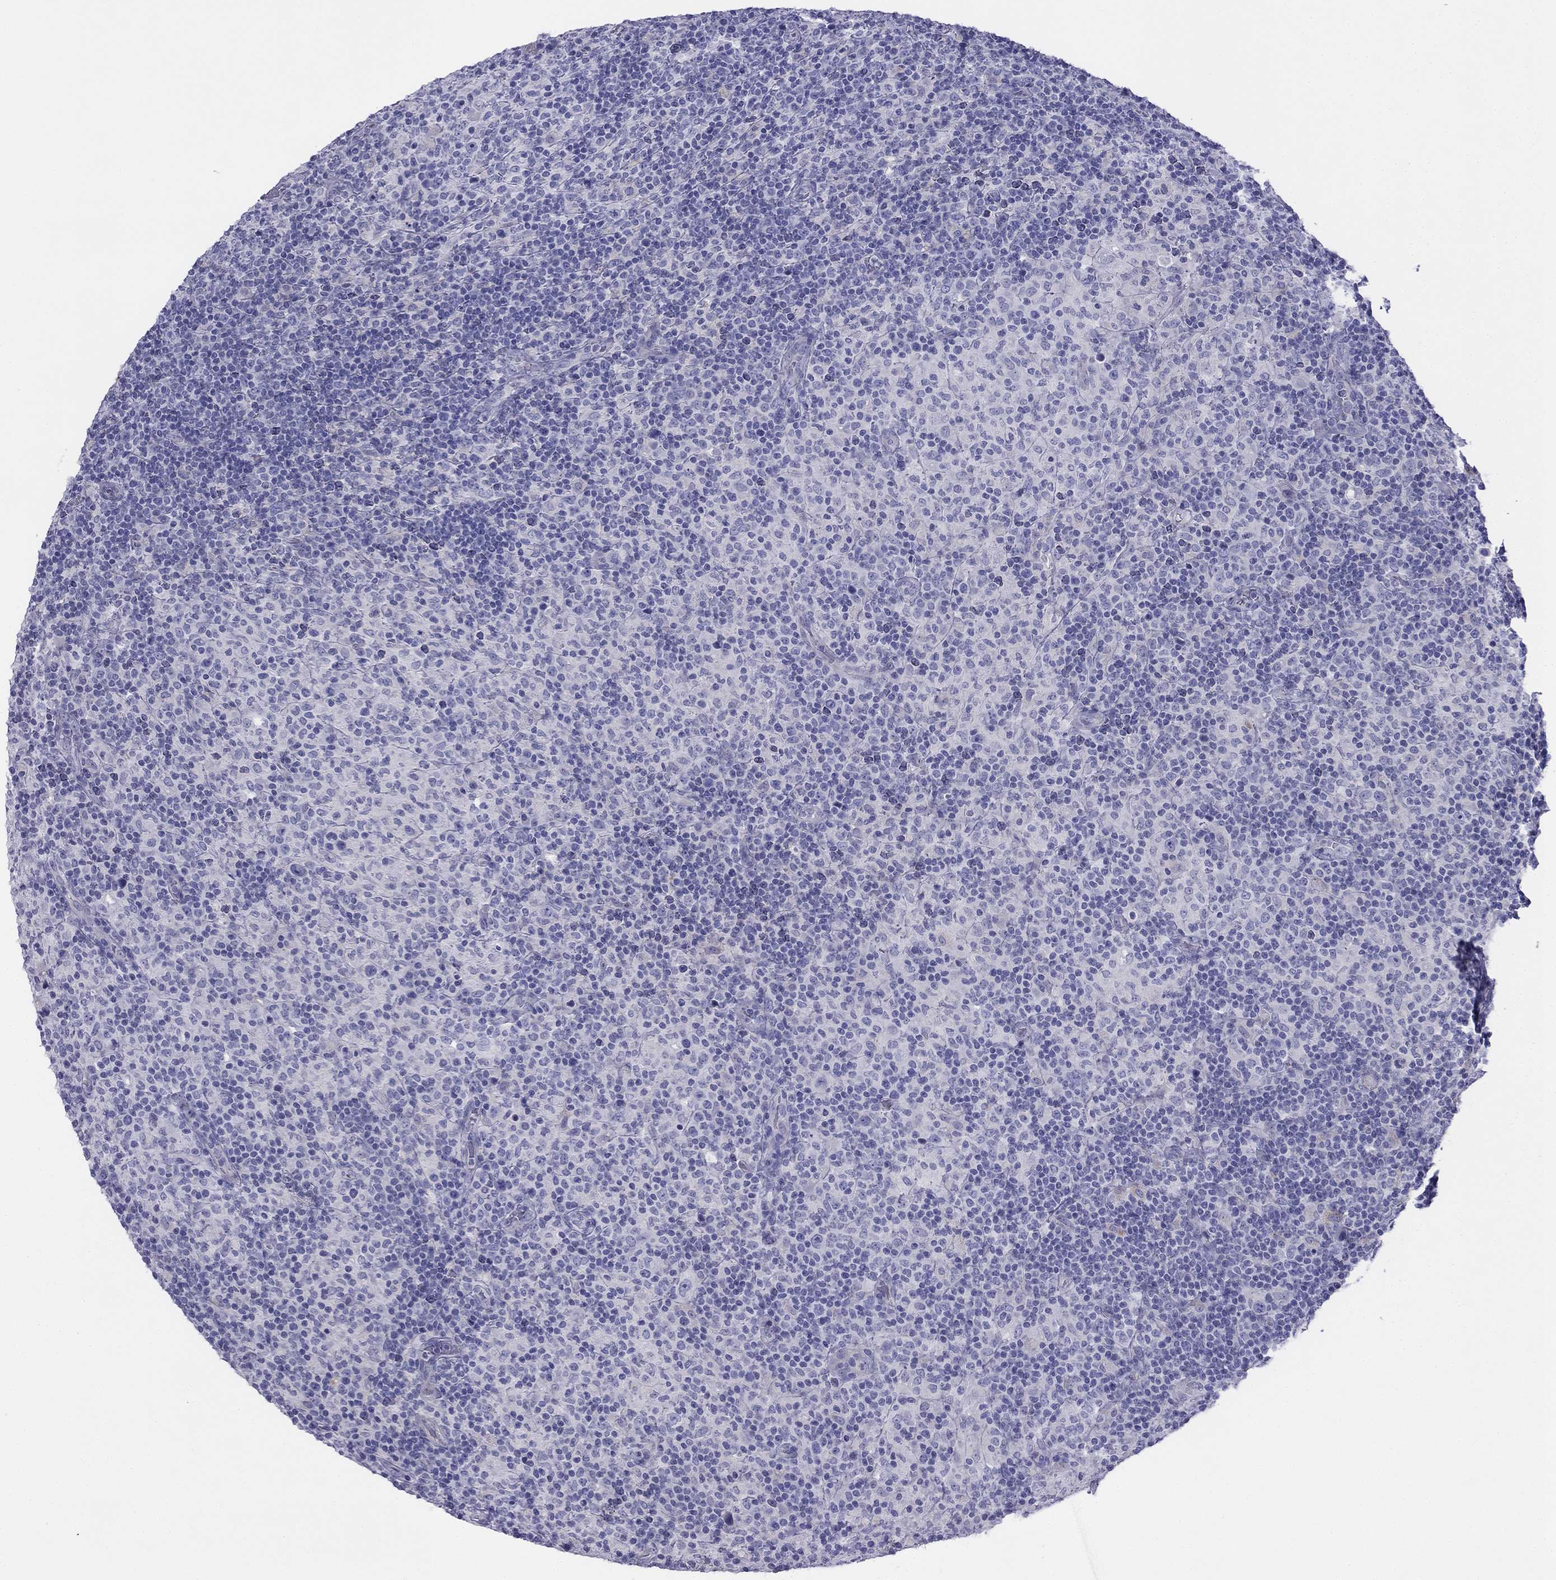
{"staining": {"intensity": "negative", "quantity": "none", "location": "none"}, "tissue": "lymphoma", "cell_type": "Tumor cells", "image_type": "cancer", "snomed": [{"axis": "morphology", "description": "Hodgkin's disease, NOS"}, {"axis": "topography", "description": "Lymph node"}], "caption": "This is an immunohistochemistry micrograph of human Hodgkin's disease. There is no positivity in tumor cells.", "gene": "ALOXE3", "patient": {"sex": "male", "age": 70}}